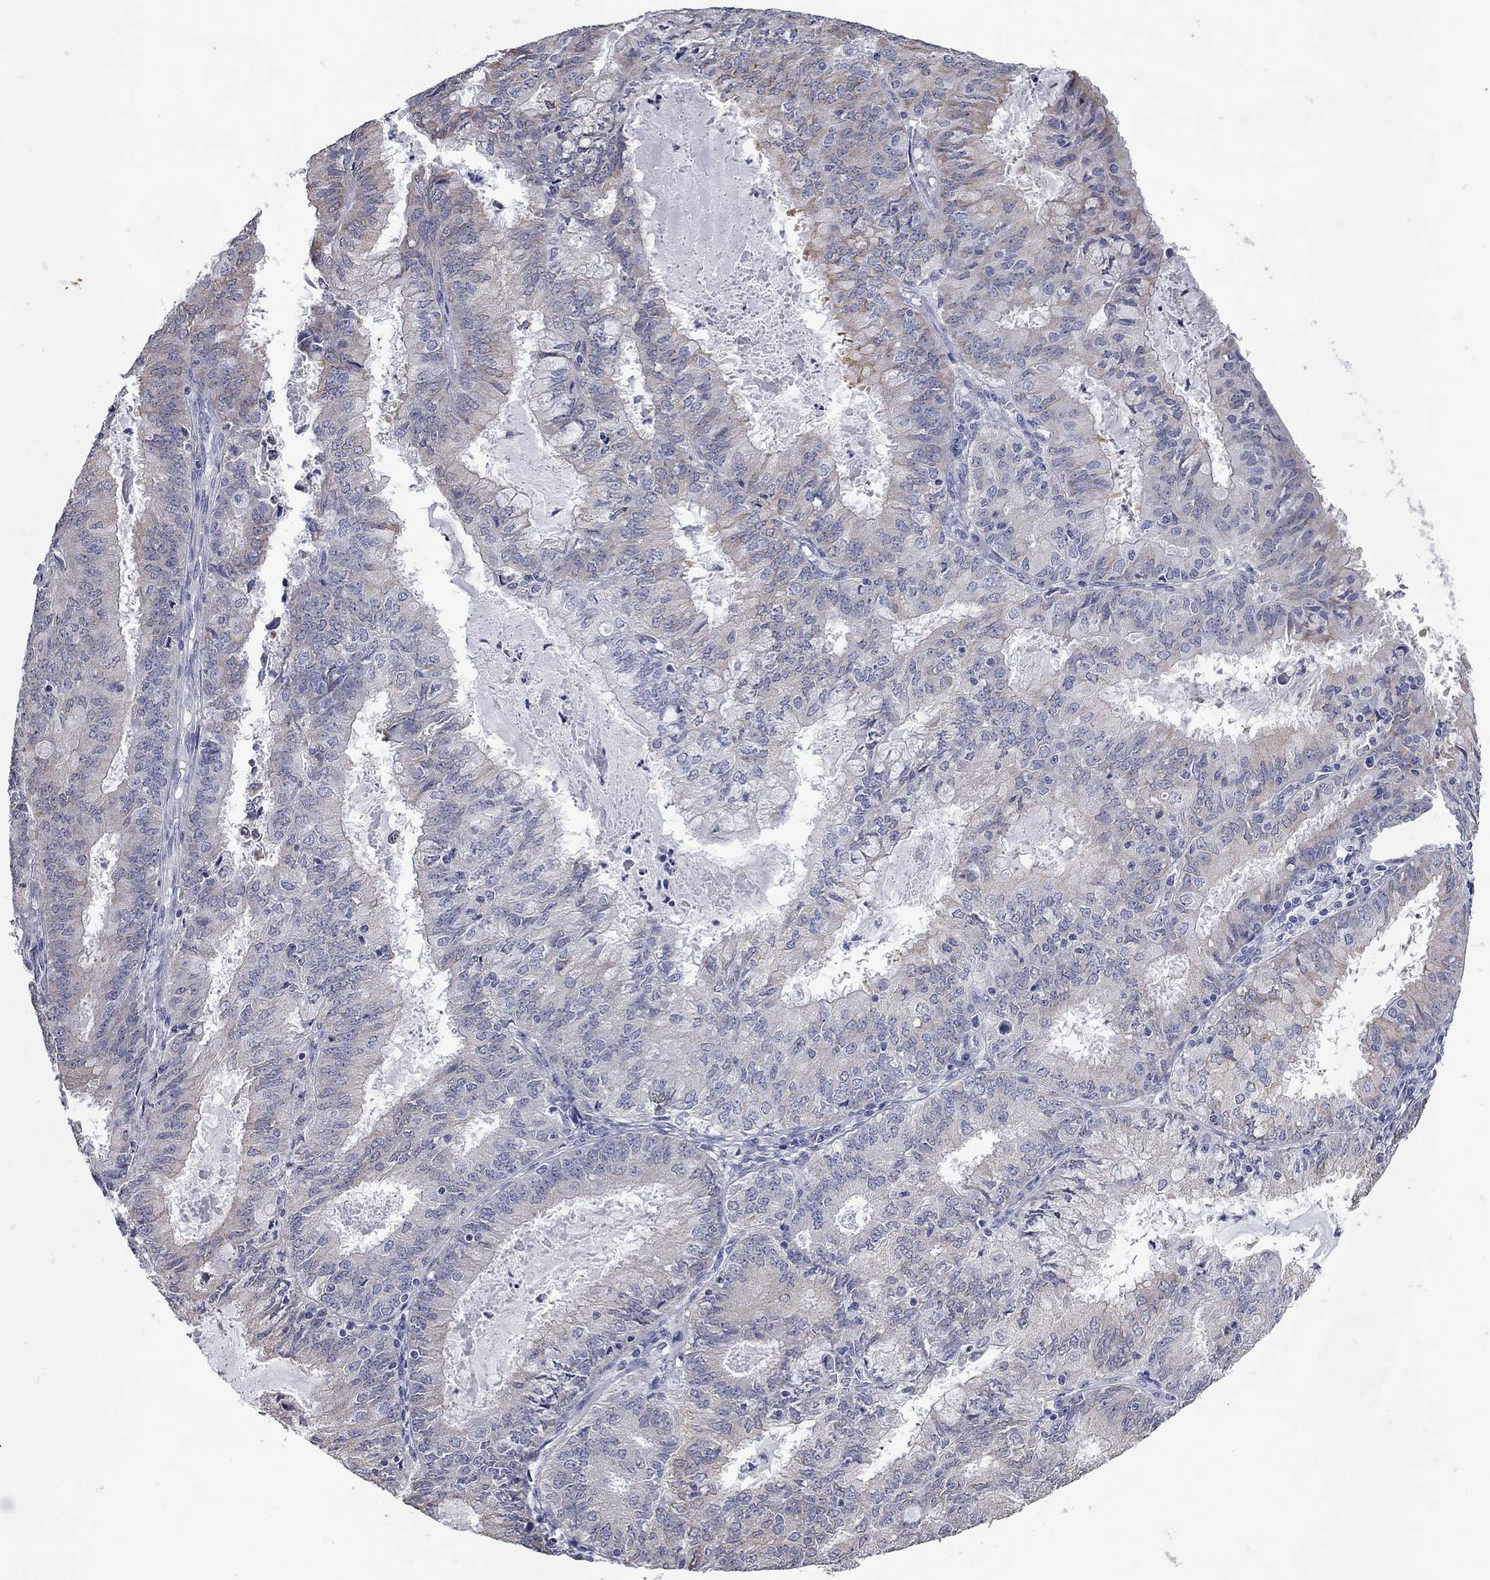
{"staining": {"intensity": "negative", "quantity": "none", "location": "none"}, "tissue": "endometrial cancer", "cell_type": "Tumor cells", "image_type": "cancer", "snomed": [{"axis": "morphology", "description": "Adenocarcinoma, NOS"}, {"axis": "topography", "description": "Endometrium"}], "caption": "Protein analysis of endometrial cancer (adenocarcinoma) demonstrates no significant positivity in tumor cells.", "gene": "XAGE2", "patient": {"sex": "female", "age": 57}}